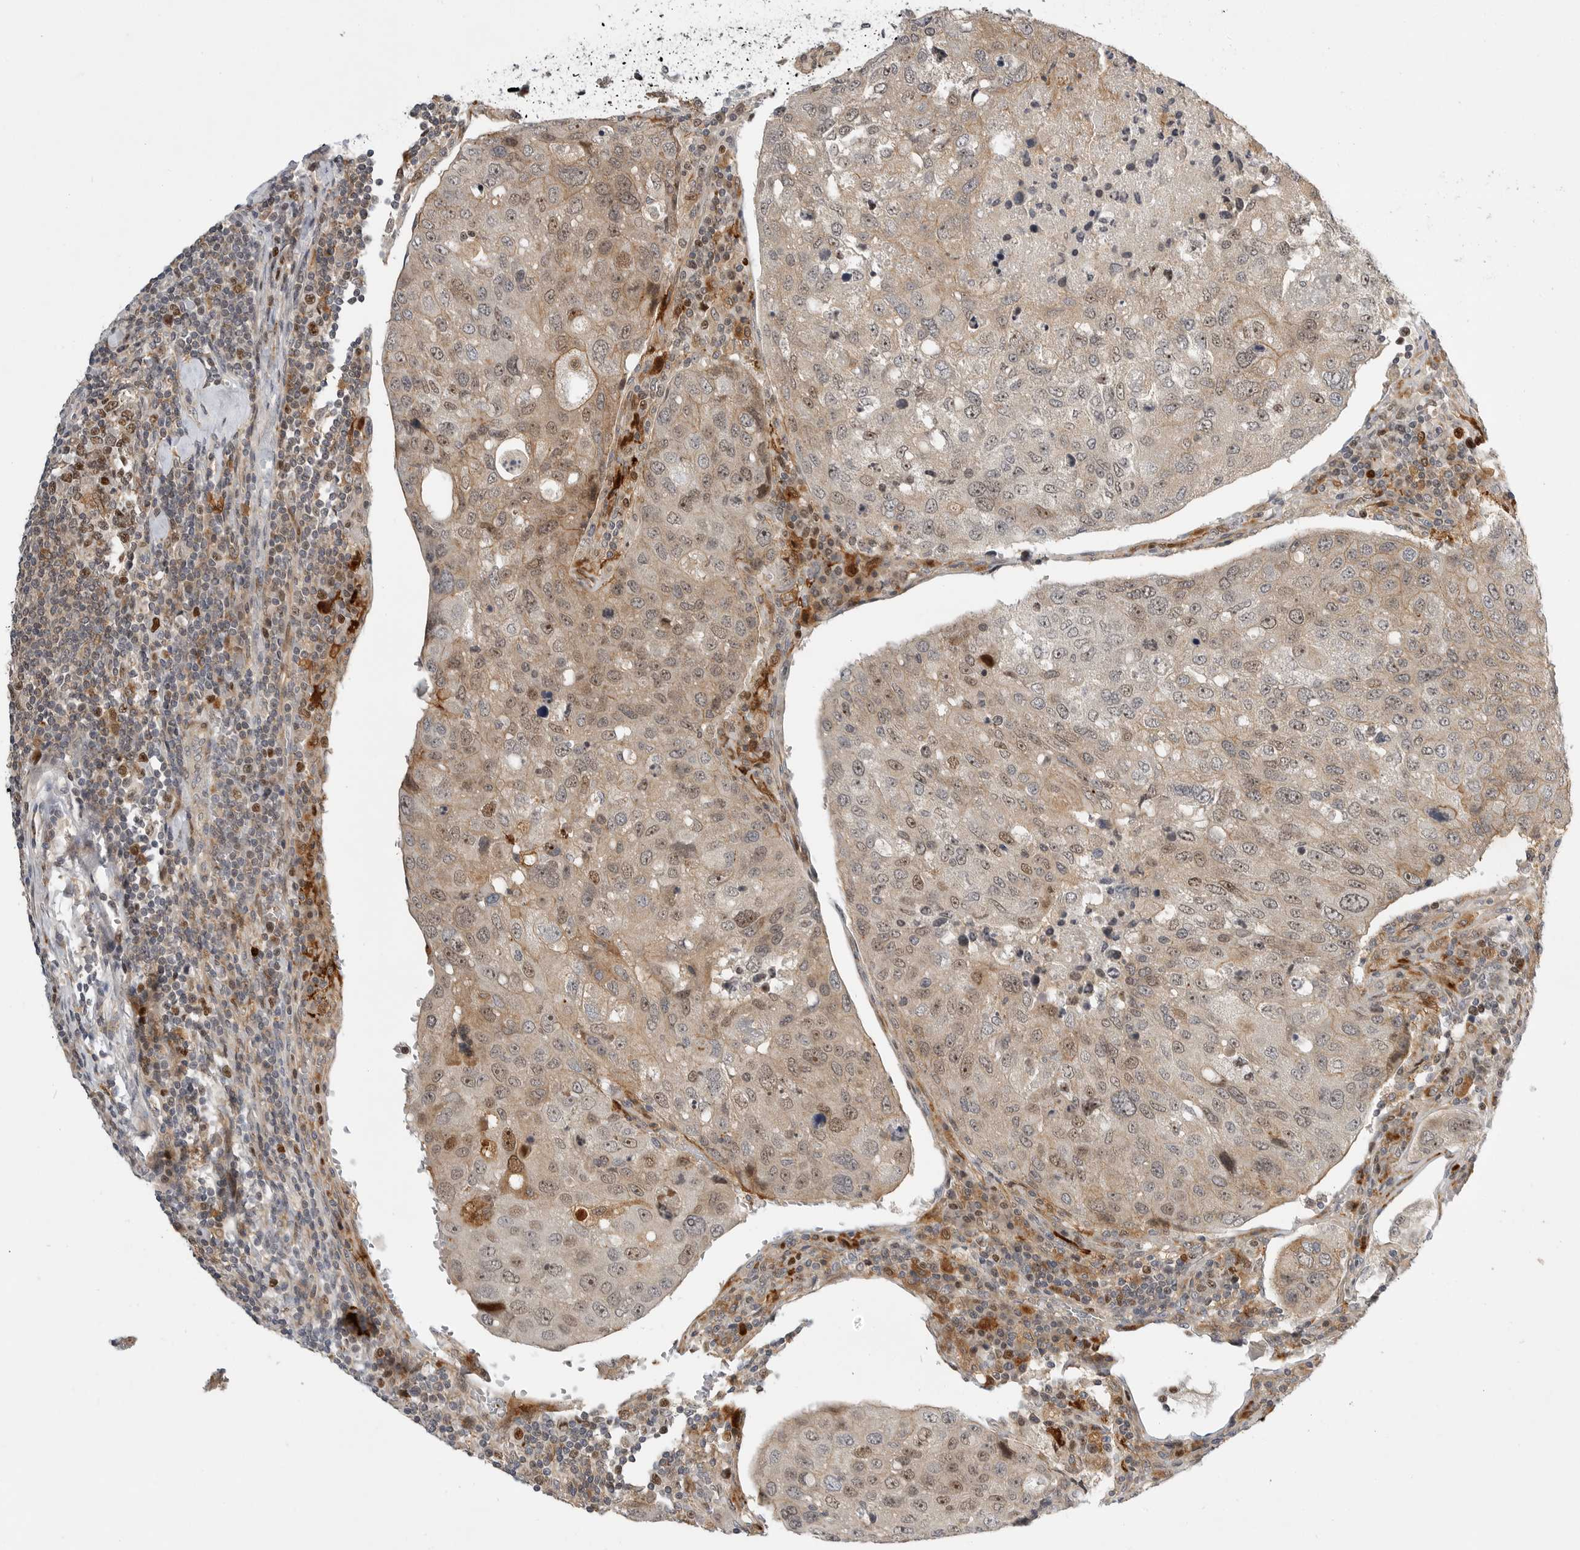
{"staining": {"intensity": "weak", "quantity": "25%-75%", "location": "cytoplasmic/membranous,nuclear"}, "tissue": "urothelial cancer", "cell_type": "Tumor cells", "image_type": "cancer", "snomed": [{"axis": "morphology", "description": "Urothelial carcinoma, High grade"}, {"axis": "topography", "description": "Lymph node"}, {"axis": "topography", "description": "Urinary bladder"}], "caption": "Protein analysis of urothelial cancer tissue shows weak cytoplasmic/membranous and nuclear positivity in about 25%-75% of tumor cells.", "gene": "CSNK1G3", "patient": {"sex": "male", "age": 51}}